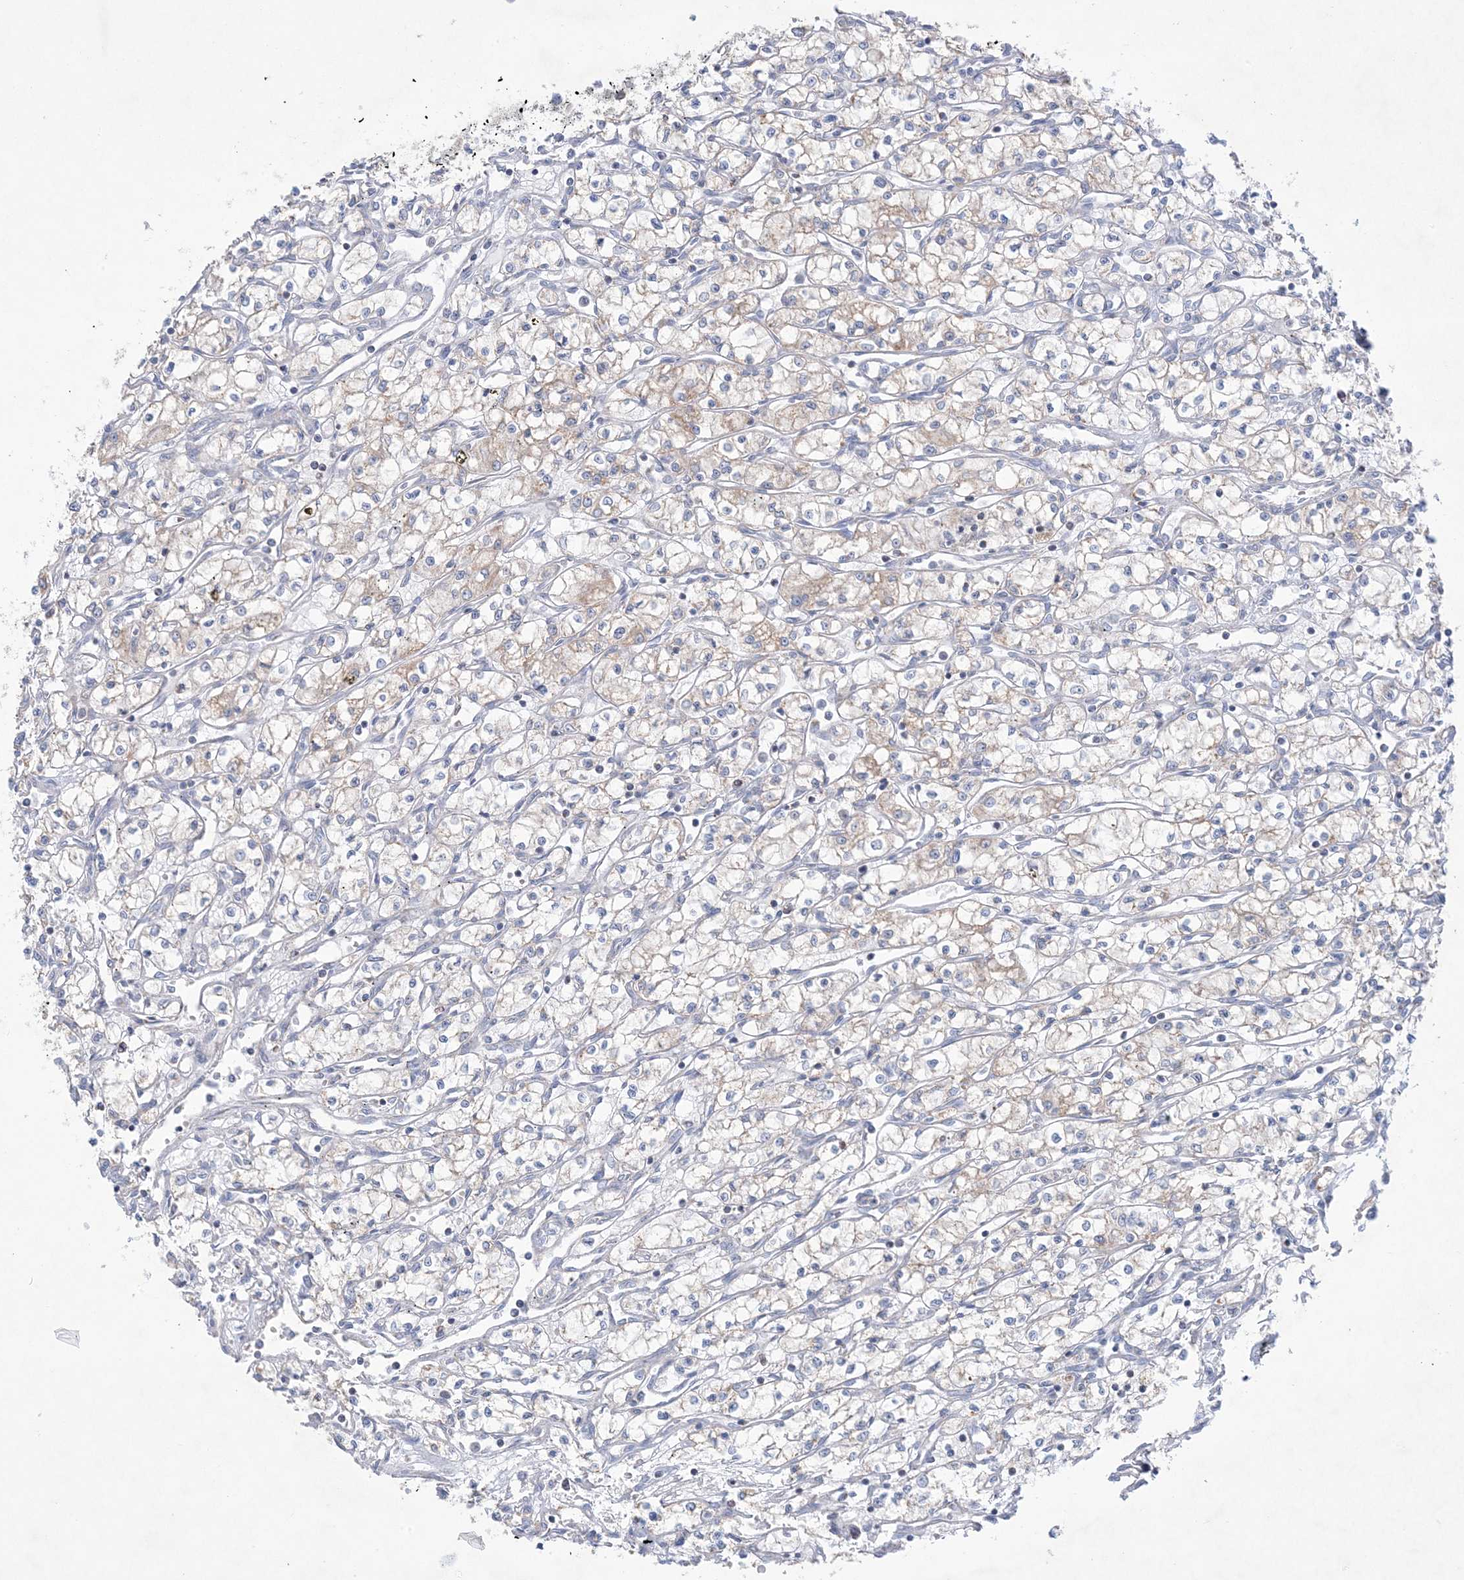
{"staining": {"intensity": "weak", "quantity": "25%-75%", "location": "cytoplasmic/membranous"}, "tissue": "renal cancer", "cell_type": "Tumor cells", "image_type": "cancer", "snomed": [{"axis": "morphology", "description": "Adenocarcinoma, NOS"}, {"axis": "topography", "description": "Kidney"}], "caption": "Renal adenocarcinoma was stained to show a protein in brown. There is low levels of weak cytoplasmic/membranous expression in about 25%-75% of tumor cells. Immunohistochemistry (ihc) stains the protein of interest in brown and the nuclei are stained blue.", "gene": "KCTD6", "patient": {"sex": "male", "age": 59}}